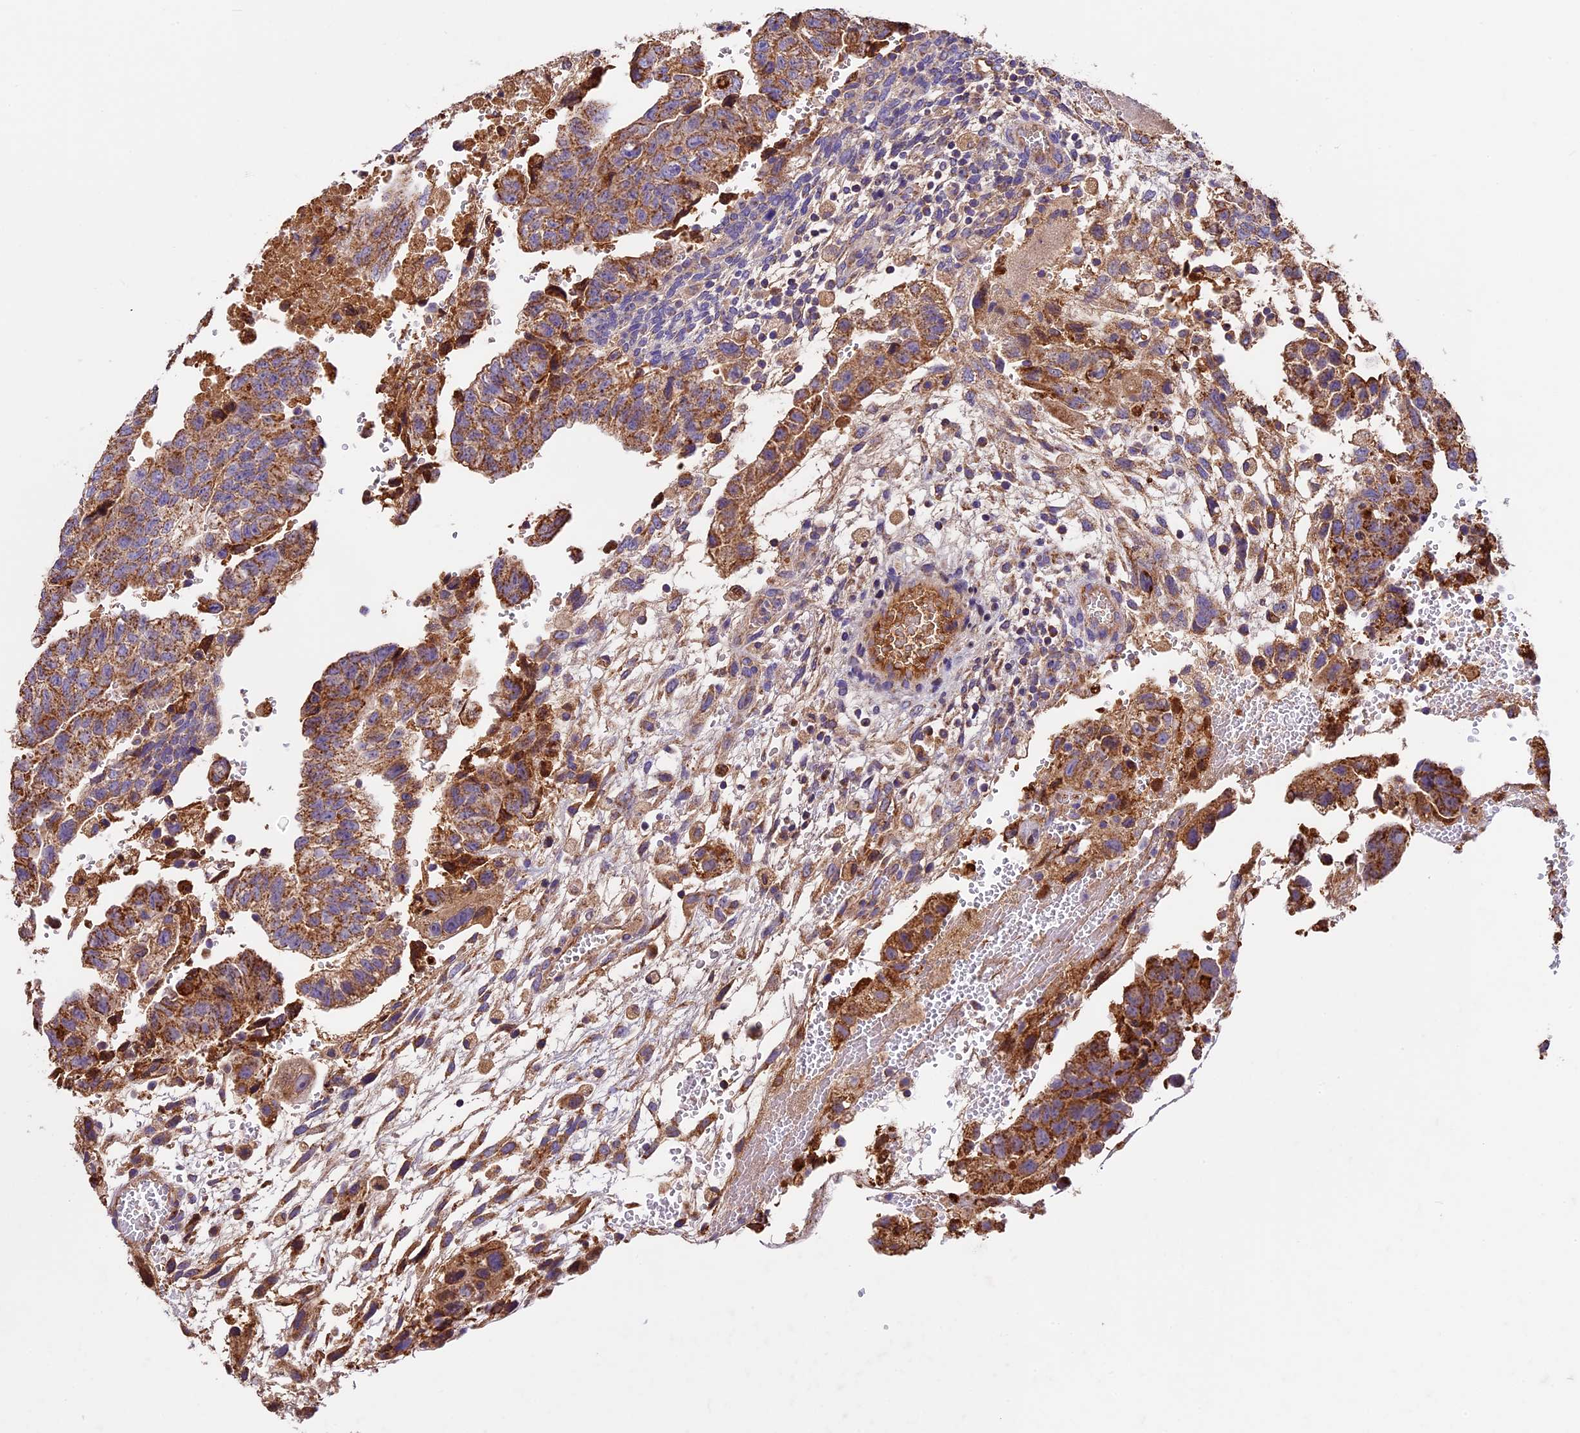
{"staining": {"intensity": "strong", "quantity": ">75%", "location": "cytoplasmic/membranous"}, "tissue": "testis cancer", "cell_type": "Tumor cells", "image_type": "cancer", "snomed": [{"axis": "morphology", "description": "Carcinoma, Embryonal, NOS"}, {"axis": "topography", "description": "Testis"}], "caption": "Testis embryonal carcinoma stained with immunohistochemistry displays strong cytoplasmic/membranous staining in approximately >75% of tumor cells.", "gene": "OCEL1", "patient": {"sex": "male", "age": 36}}